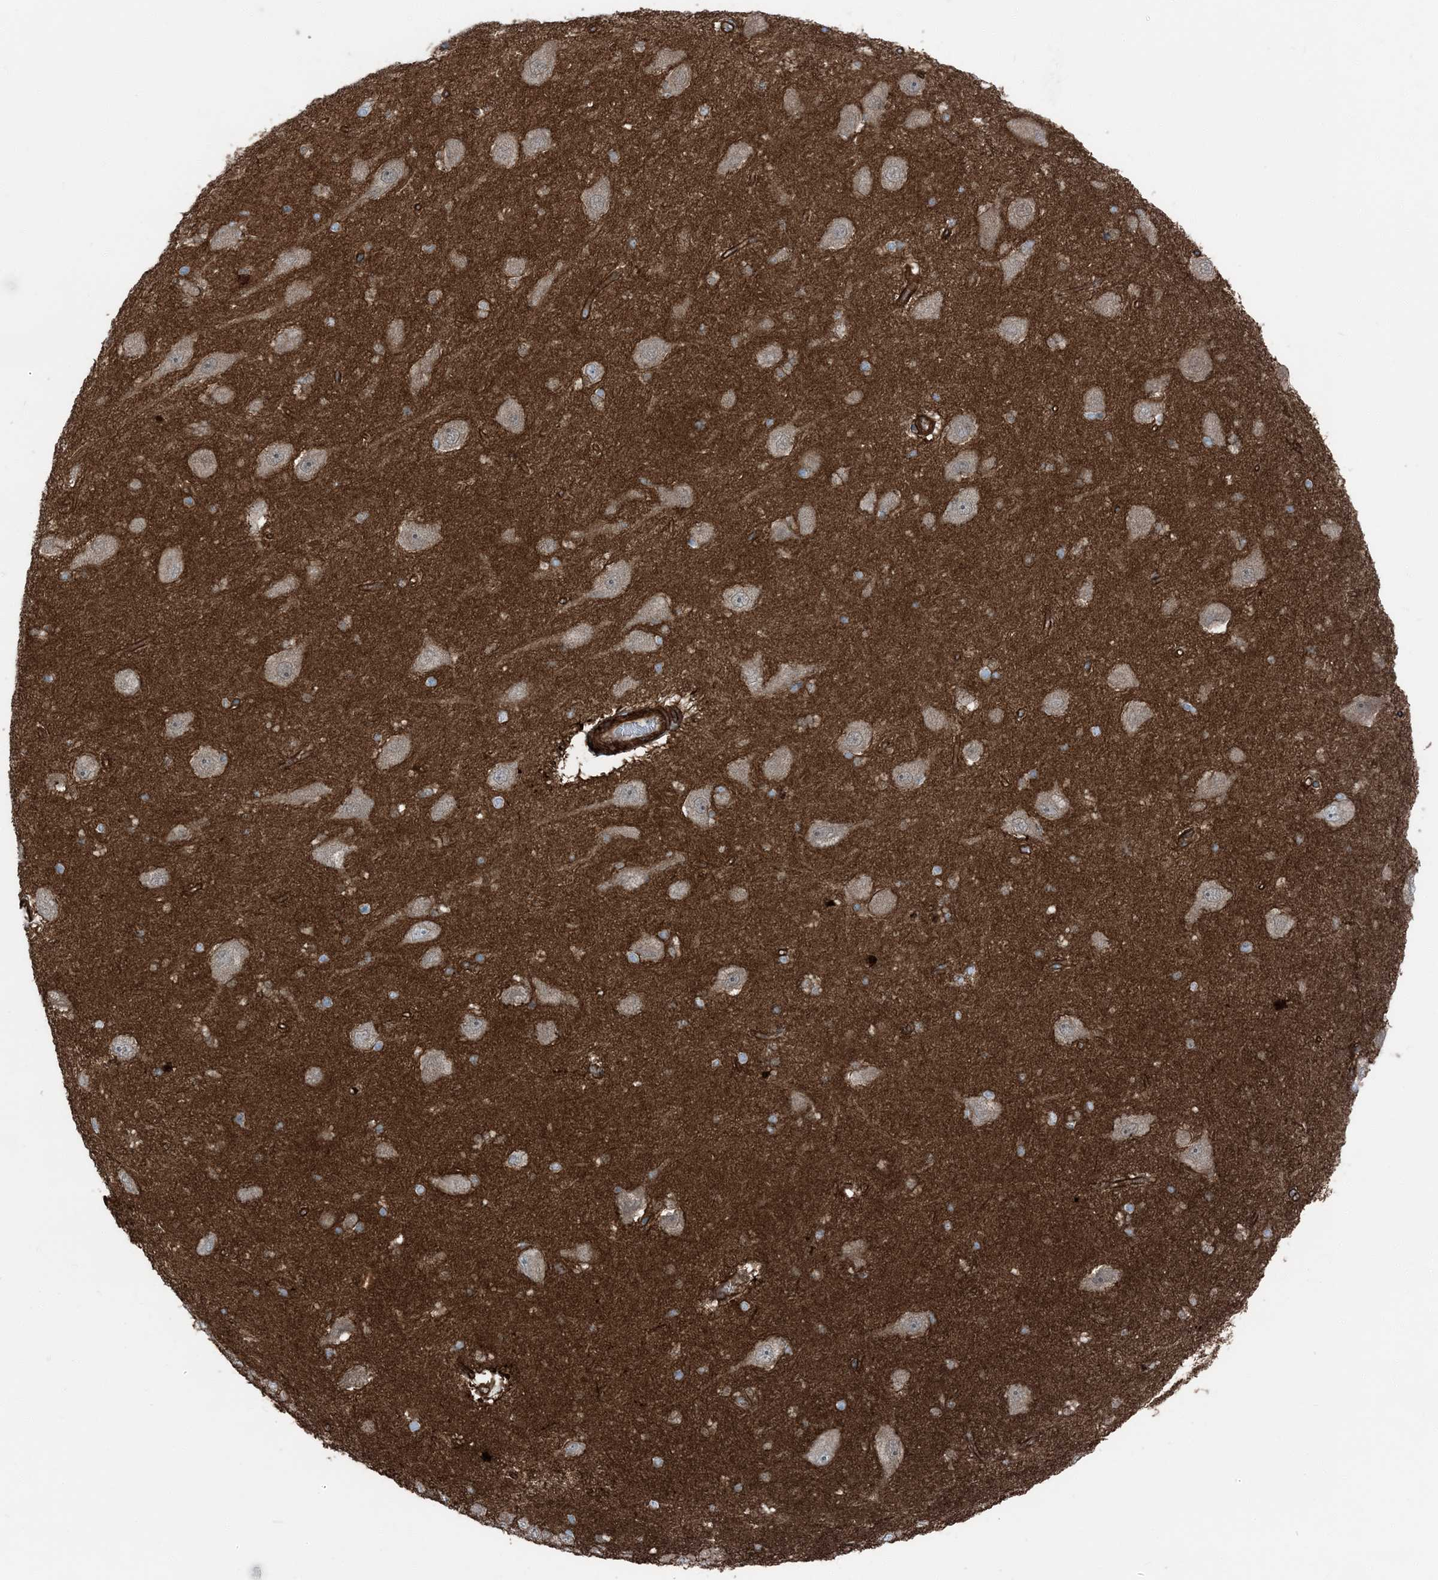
{"staining": {"intensity": "negative", "quantity": "none", "location": "none"}, "tissue": "hippocampus", "cell_type": "Glial cells", "image_type": "normal", "snomed": [{"axis": "morphology", "description": "Normal tissue, NOS"}, {"axis": "topography", "description": "Hippocampus"}], "caption": "A photomicrograph of hippocampus stained for a protein displays no brown staining in glial cells. The staining is performed using DAB brown chromogen with nuclei counter-stained in using hematoxylin.", "gene": "ZFP90", "patient": {"sex": "female", "age": 54}}